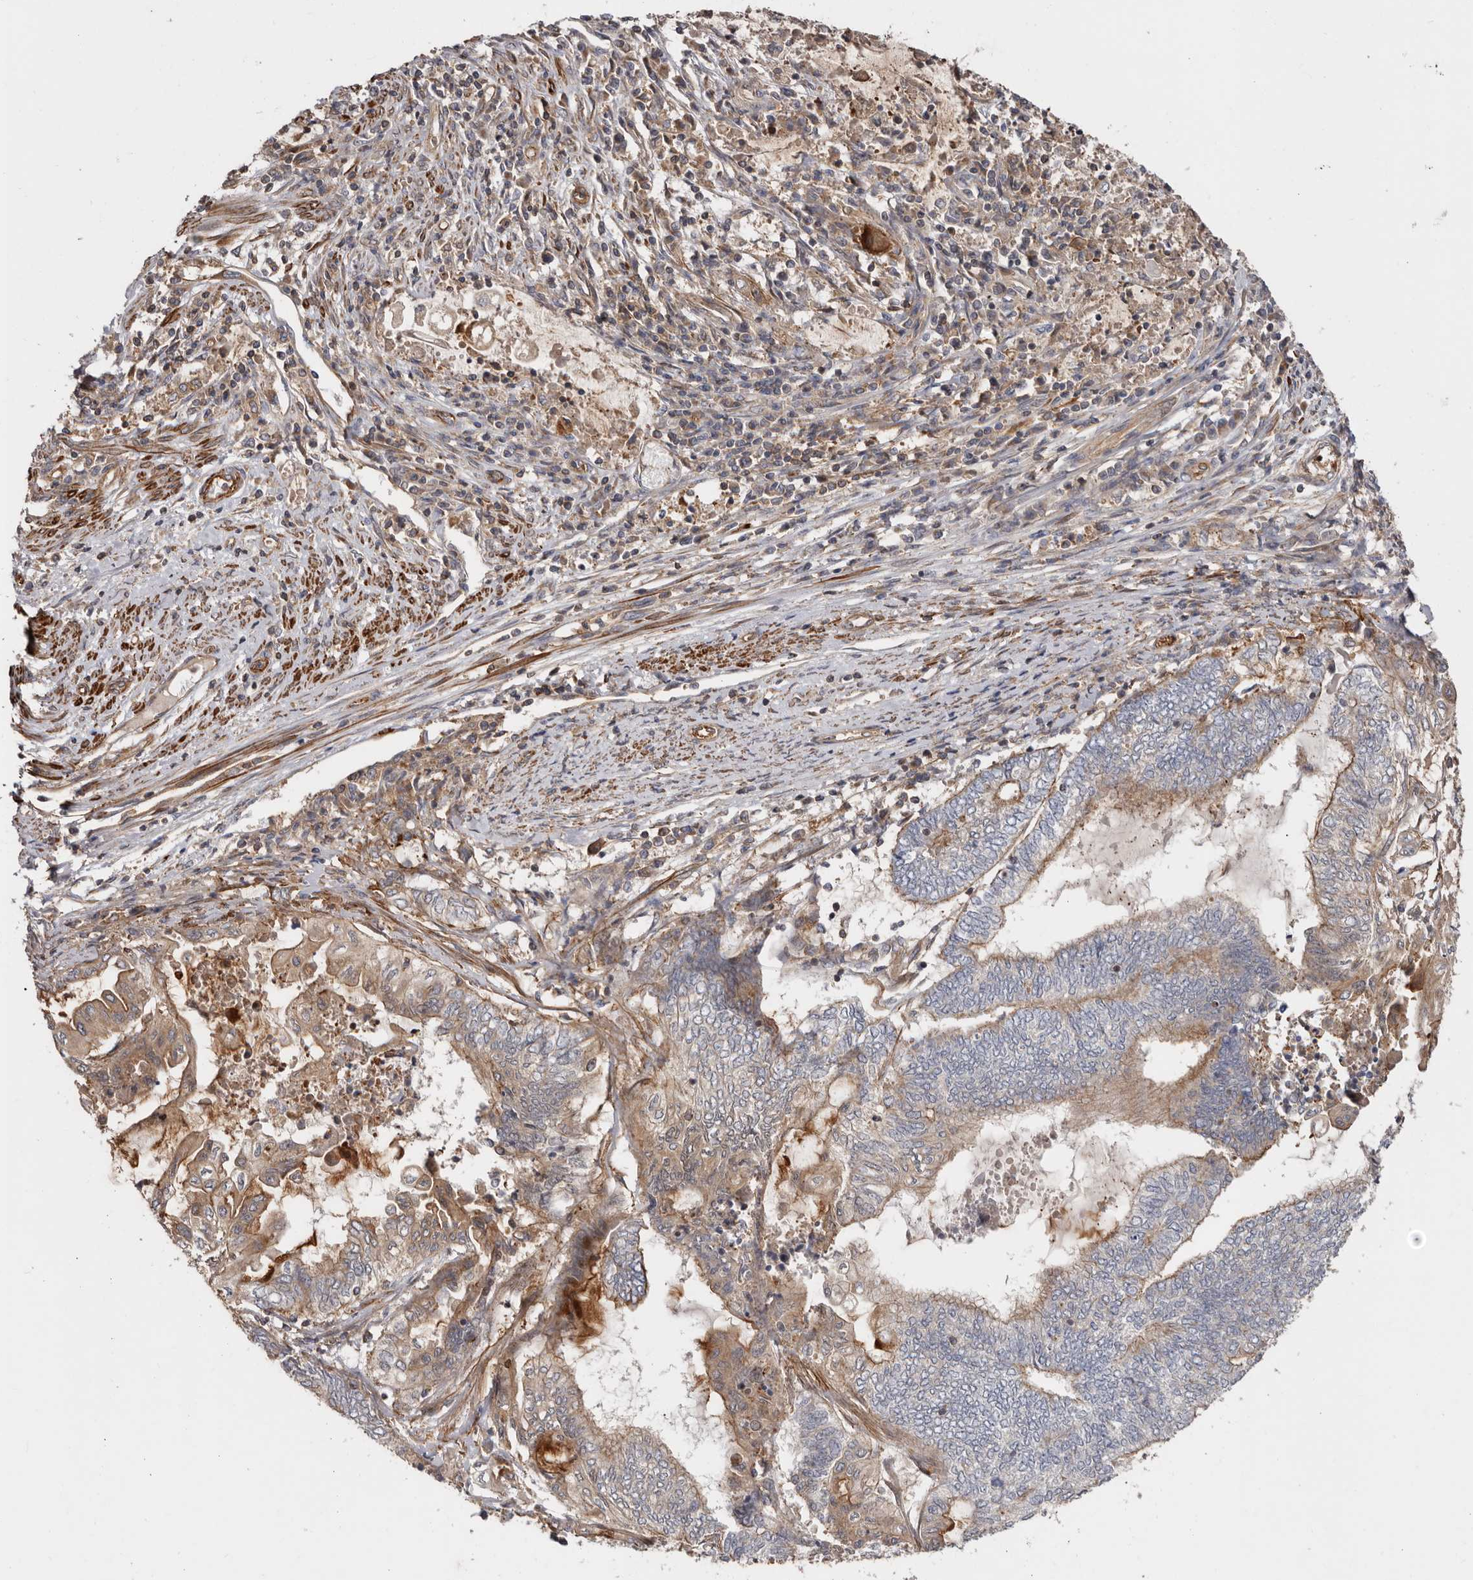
{"staining": {"intensity": "moderate", "quantity": "25%-75%", "location": "cytoplasmic/membranous"}, "tissue": "endometrial cancer", "cell_type": "Tumor cells", "image_type": "cancer", "snomed": [{"axis": "morphology", "description": "Adenocarcinoma, NOS"}, {"axis": "topography", "description": "Uterus"}, {"axis": "topography", "description": "Endometrium"}], "caption": "Tumor cells reveal medium levels of moderate cytoplasmic/membranous positivity in approximately 25%-75% of cells in human endometrial adenocarcinoma.", "gene": "TMC7", "patient": {"sex": "female", "age": 70}}